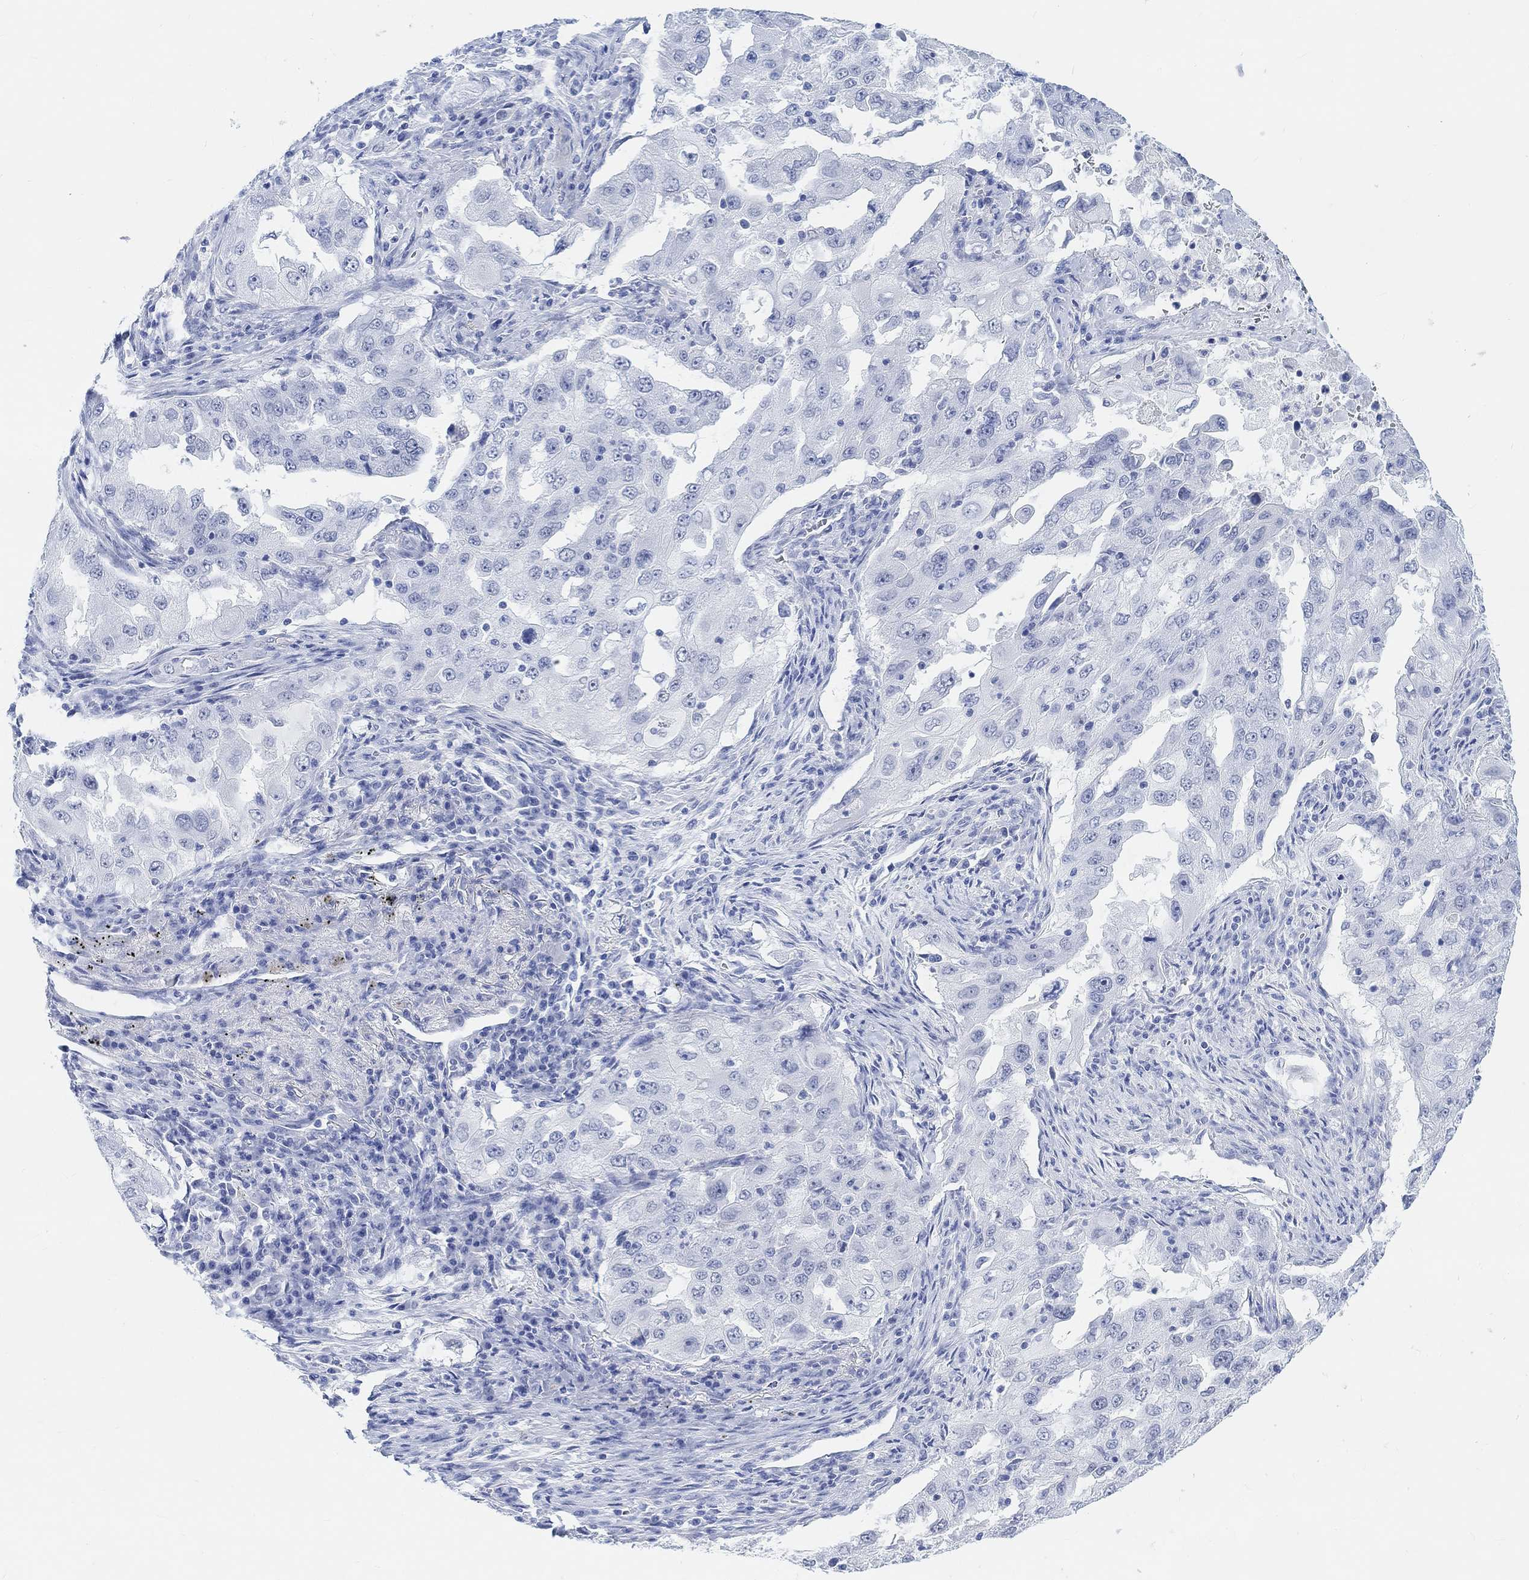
{"staining": {"intensity": "negative", "quantity": "none", "location": "none"}, "tissue": "lung cancer", "cell_type": "Tumor cells", "image_type": "cancer", "snomed": [{"axis": "morphology", "description": "Adenocarcinoma, NOS"}, {"axis": "topography", "description": "Lung"}], "caption": "An image of human lung cancer is negative for staining in tumor cells.", "gene": "ENO4", "patient": {"sex": "female", "age": 61}}